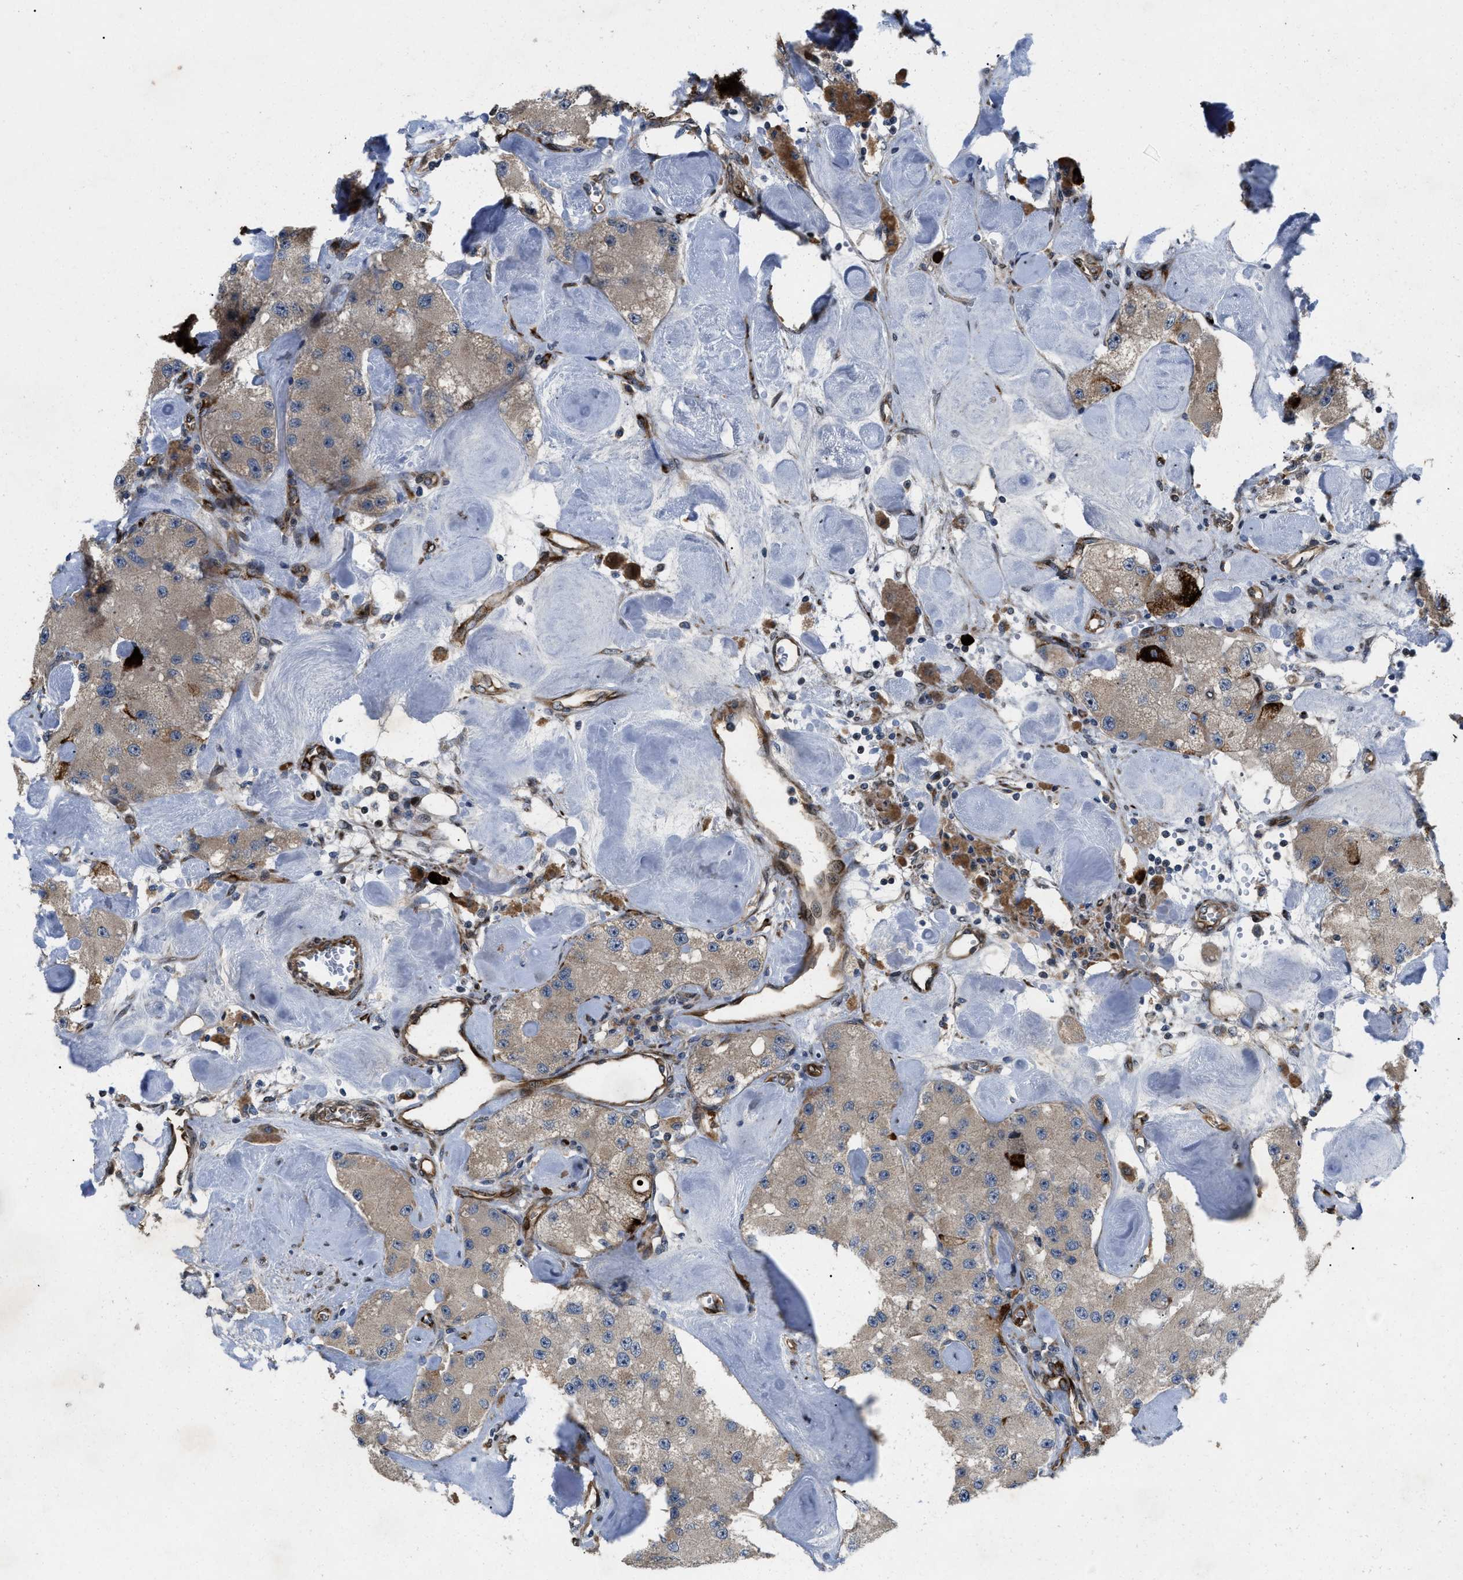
{"staining": {"intensity": "weak", "quantity": ">75%", "location": "cytoplasmic/membranous"}, "tissue": "carcinoid", "cell_type": "Tumor cells", "image_type": "cancer", "snomed": [{"axis": "morphology", "description": "Carcinoid, malignant, NOS"}, {"axis": "topography", "description": "Pancreas"}], "caption": "A low amount of weak cytoplasmic/membranous staining is identified in approximately >75% of tumor cells in carcinoid (malignant) tissue. (IHC, brightfield microscopy, high magnification).", "gene": "HSPA12B", "patient": {"sex": "male", "age": 41}}